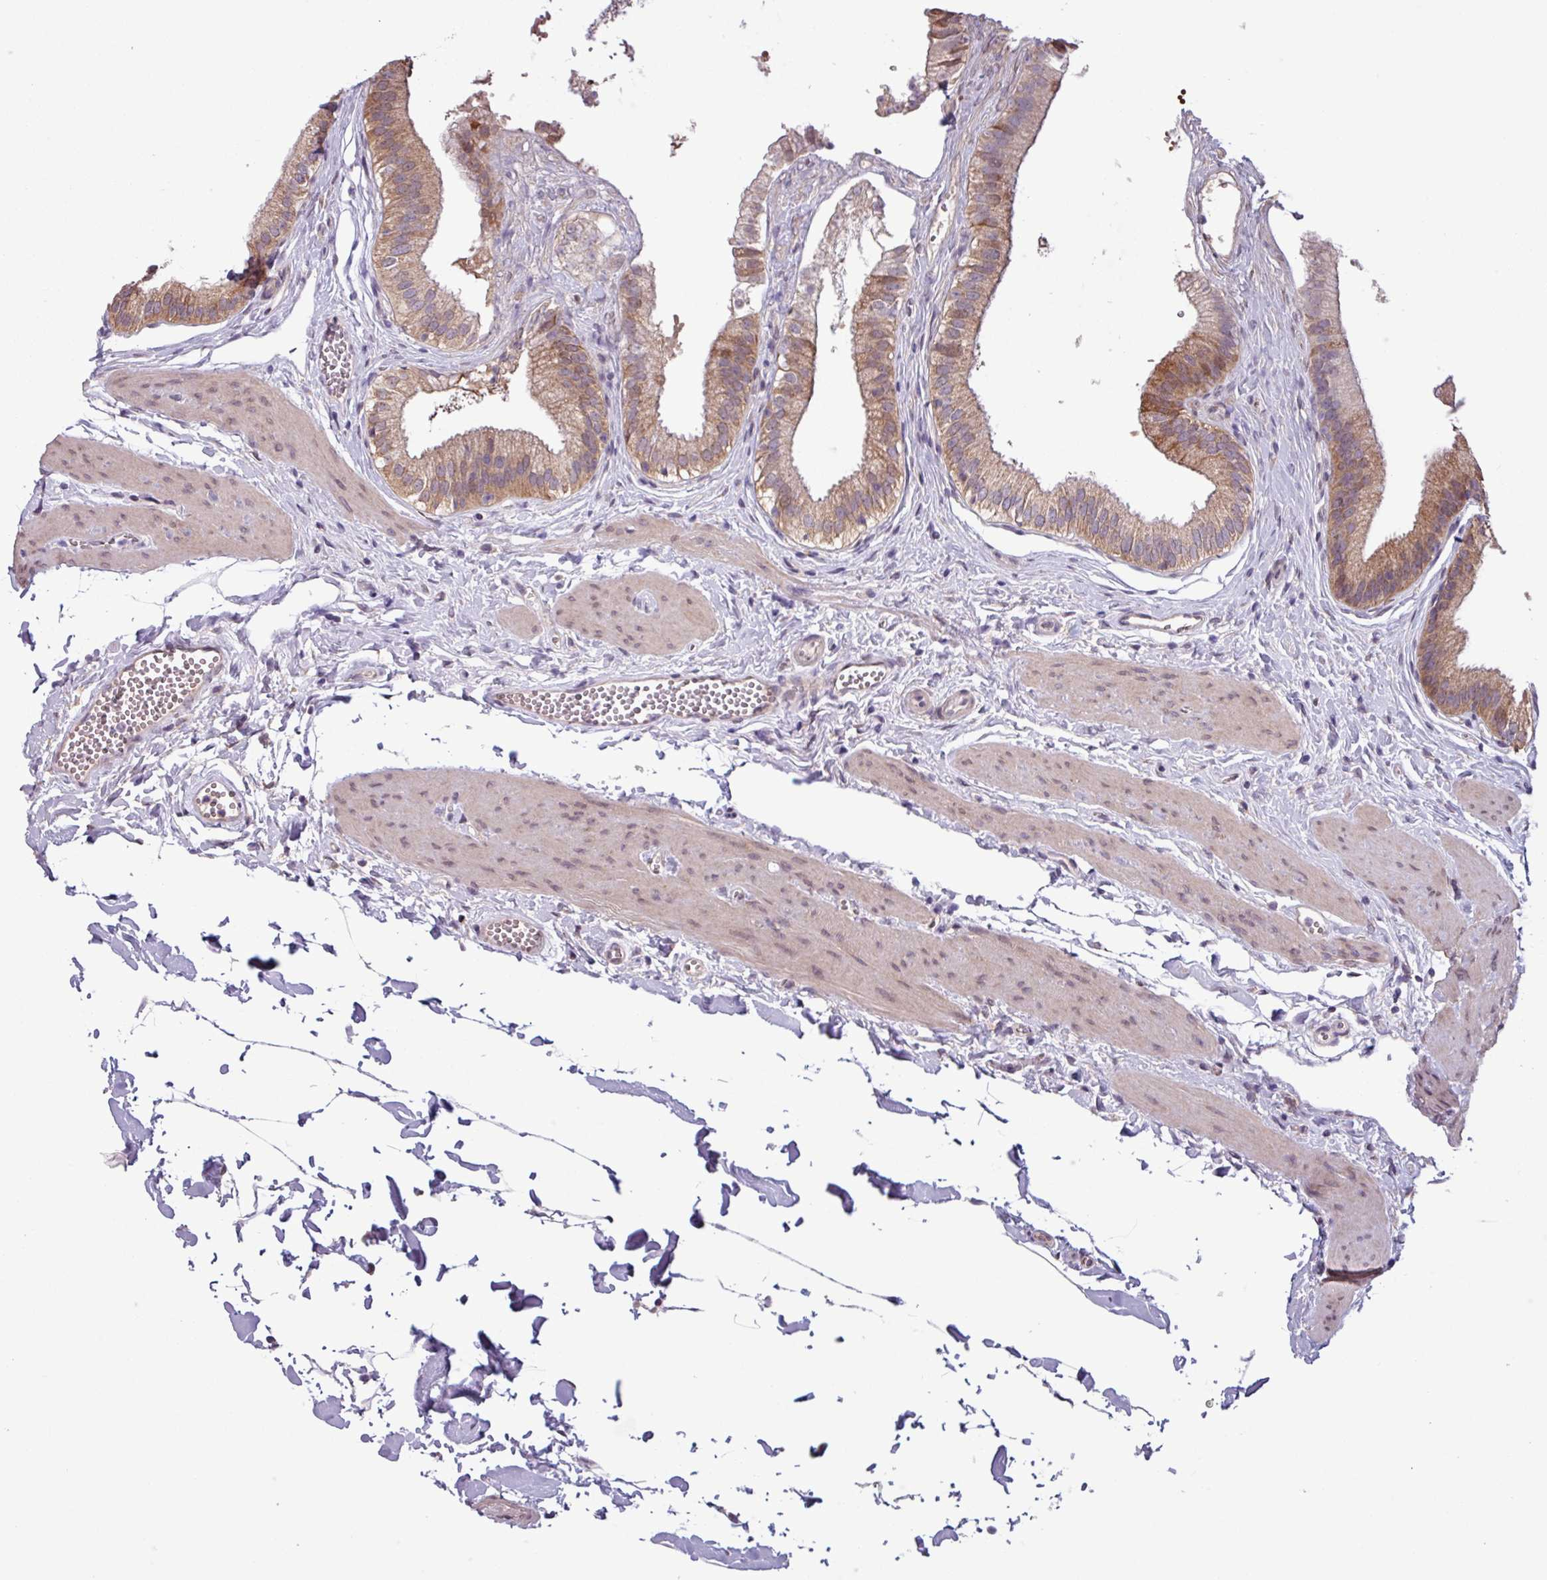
{"staining": {"intensity": "moderate", "quantity": ">75%", "location": "cytoplasmic/membranous"}, "tissue": "gallbladder", "cell_type": "Glandular cells", "image_type": "normal", "snomed": [{"axis": "morphology", "description": "Normal tissue, NOS"}, {"axis": "topography", "description": "Gallbladder"}], "caption": "A brown stain highlights moderate cytoplasmic/membranous positivity of a protein in glandular cells of normal gallbladder. The staining was performed using DAB, with brown indicating positive protein expression. Nuclei are stained blue with hematoxylin.", "gene": "C20orf27", "patient": {"sex": "female", "age": 54}}